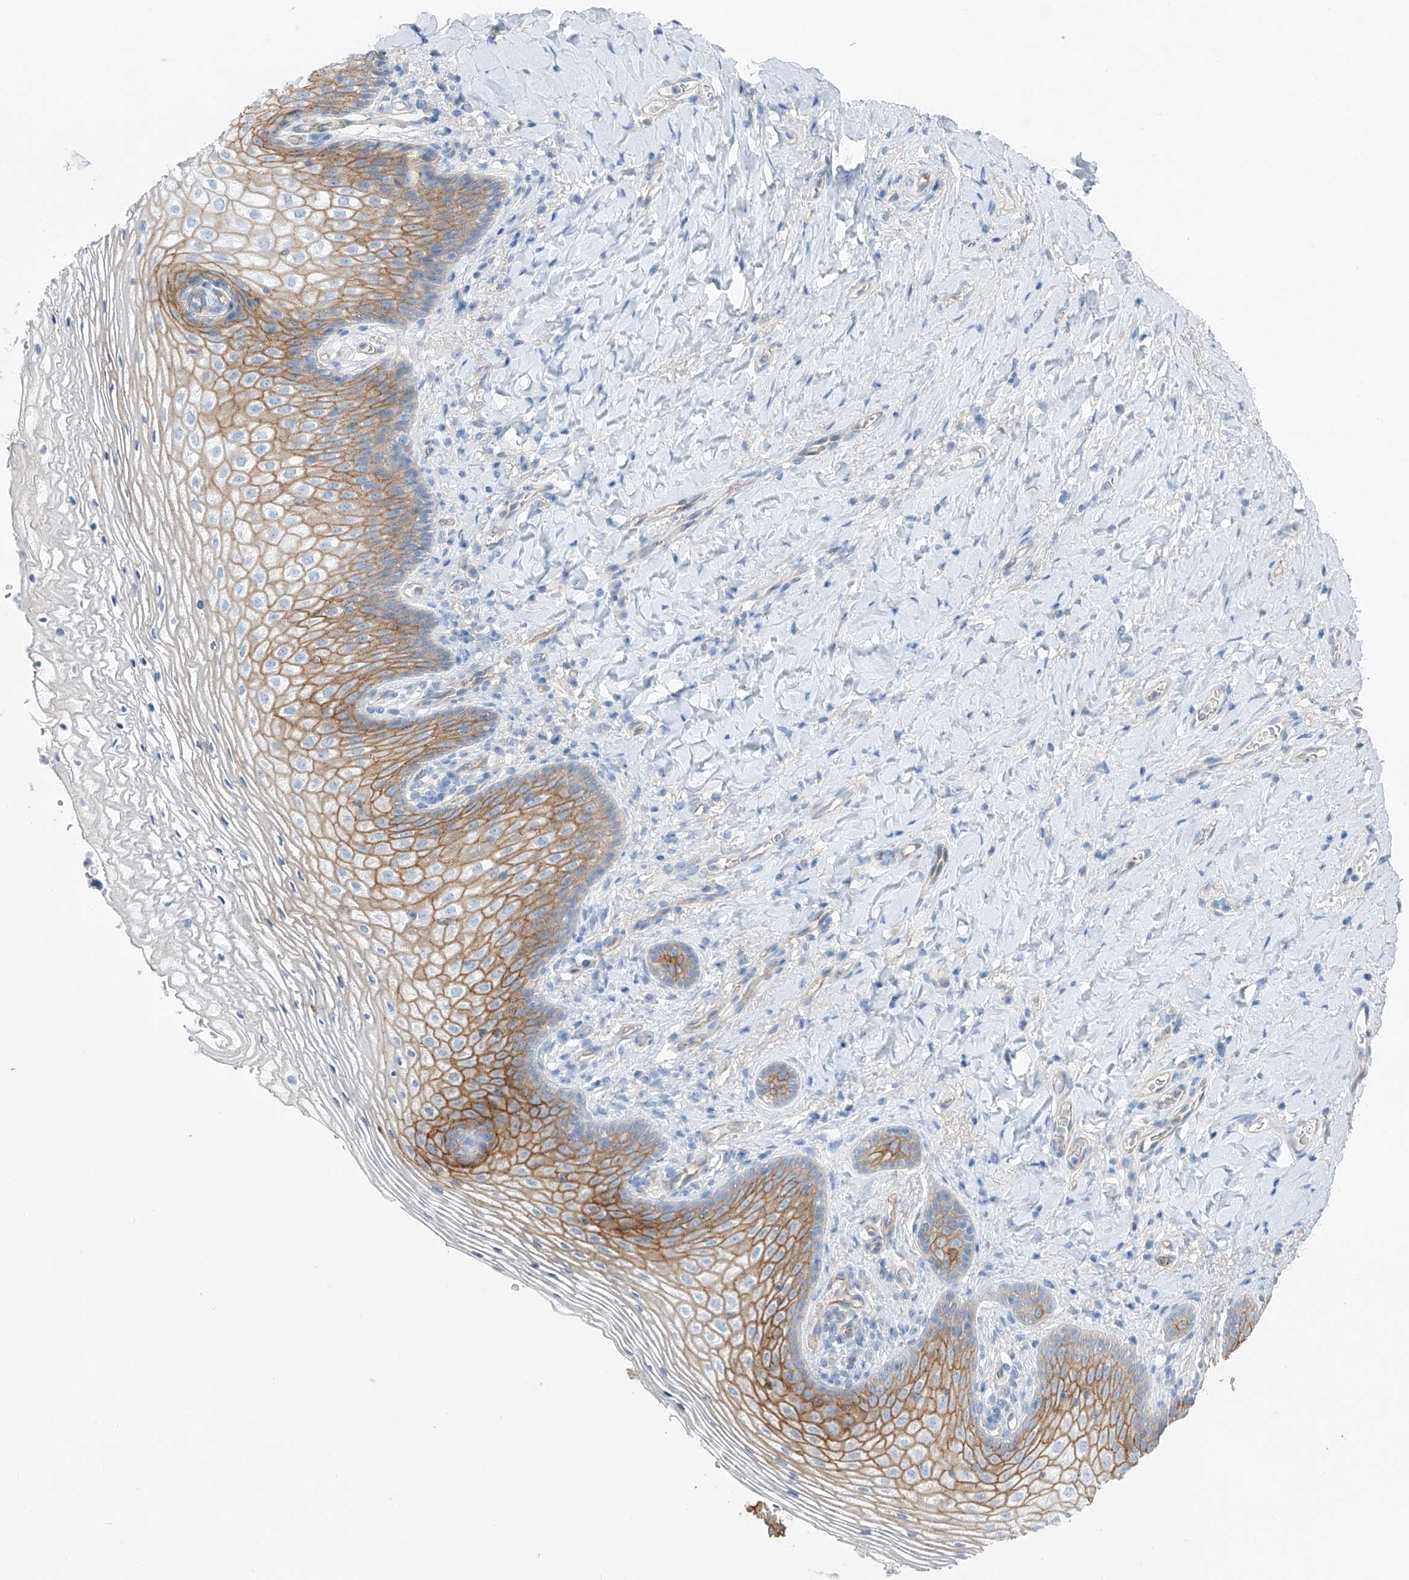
{"staining": {"intensity": "moderate", "quantity": ">75%", "location": "cytoplasmic/membranous"}, "tissue": "vagina", "cell_type": "Squamous epithelial cells", "image_type": "normal", "snomed": [{"axis": "morphology", "description": "Normal tissue, NOS"}, {"axis": "topography", "description": "Vagina"}], "caption": "Vagina stained with DAB IHC shows medium levels of moderate cytoplasmic/membranous expression in approximately >75% of squamous epithelial cells. Immunohistochemistry (ihc) stains the protein of interest in brown and the nuclei are stained blue.", "gene": "ITGA9", "patient": {"sex": "female", "age": 60}}